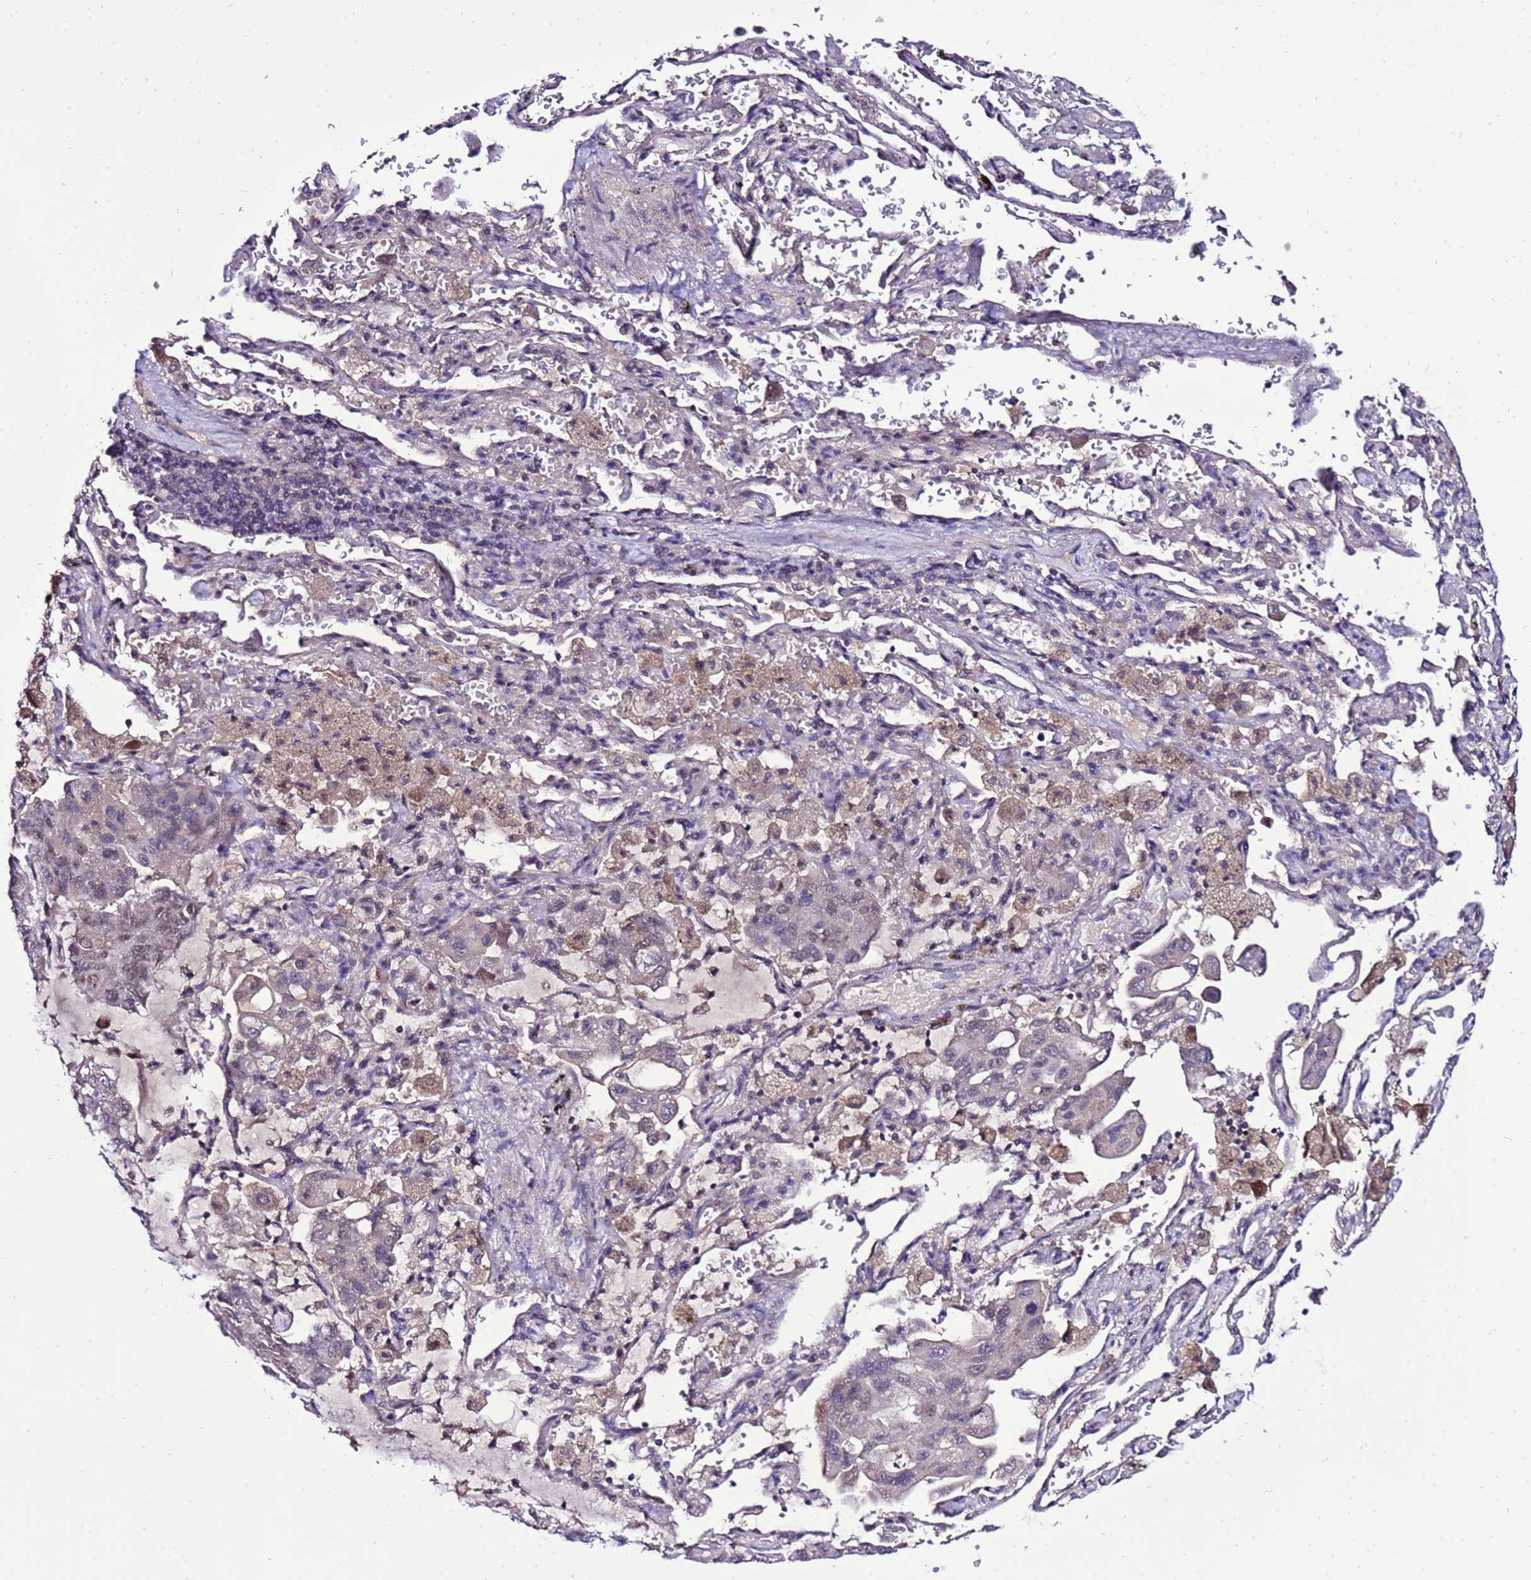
{"staining": {"intensity": "negative", "quantity": "none", "location": "none"}, "tissue": "lung cancer", "cell_type": "Tumor cells", "image_type": "cancer", "snomed": [{"axis": "morphology", "description": "Adenocarcinoma, NOS"}, {"axis": "topography", "description": "Lung"}], "caption": "This is an immunohistochemistry image of lung adenocarcinoma. There is no expression in tumor cells.", "gene": "C19orf47", "patient": {"sex": "male", "age": 64}}